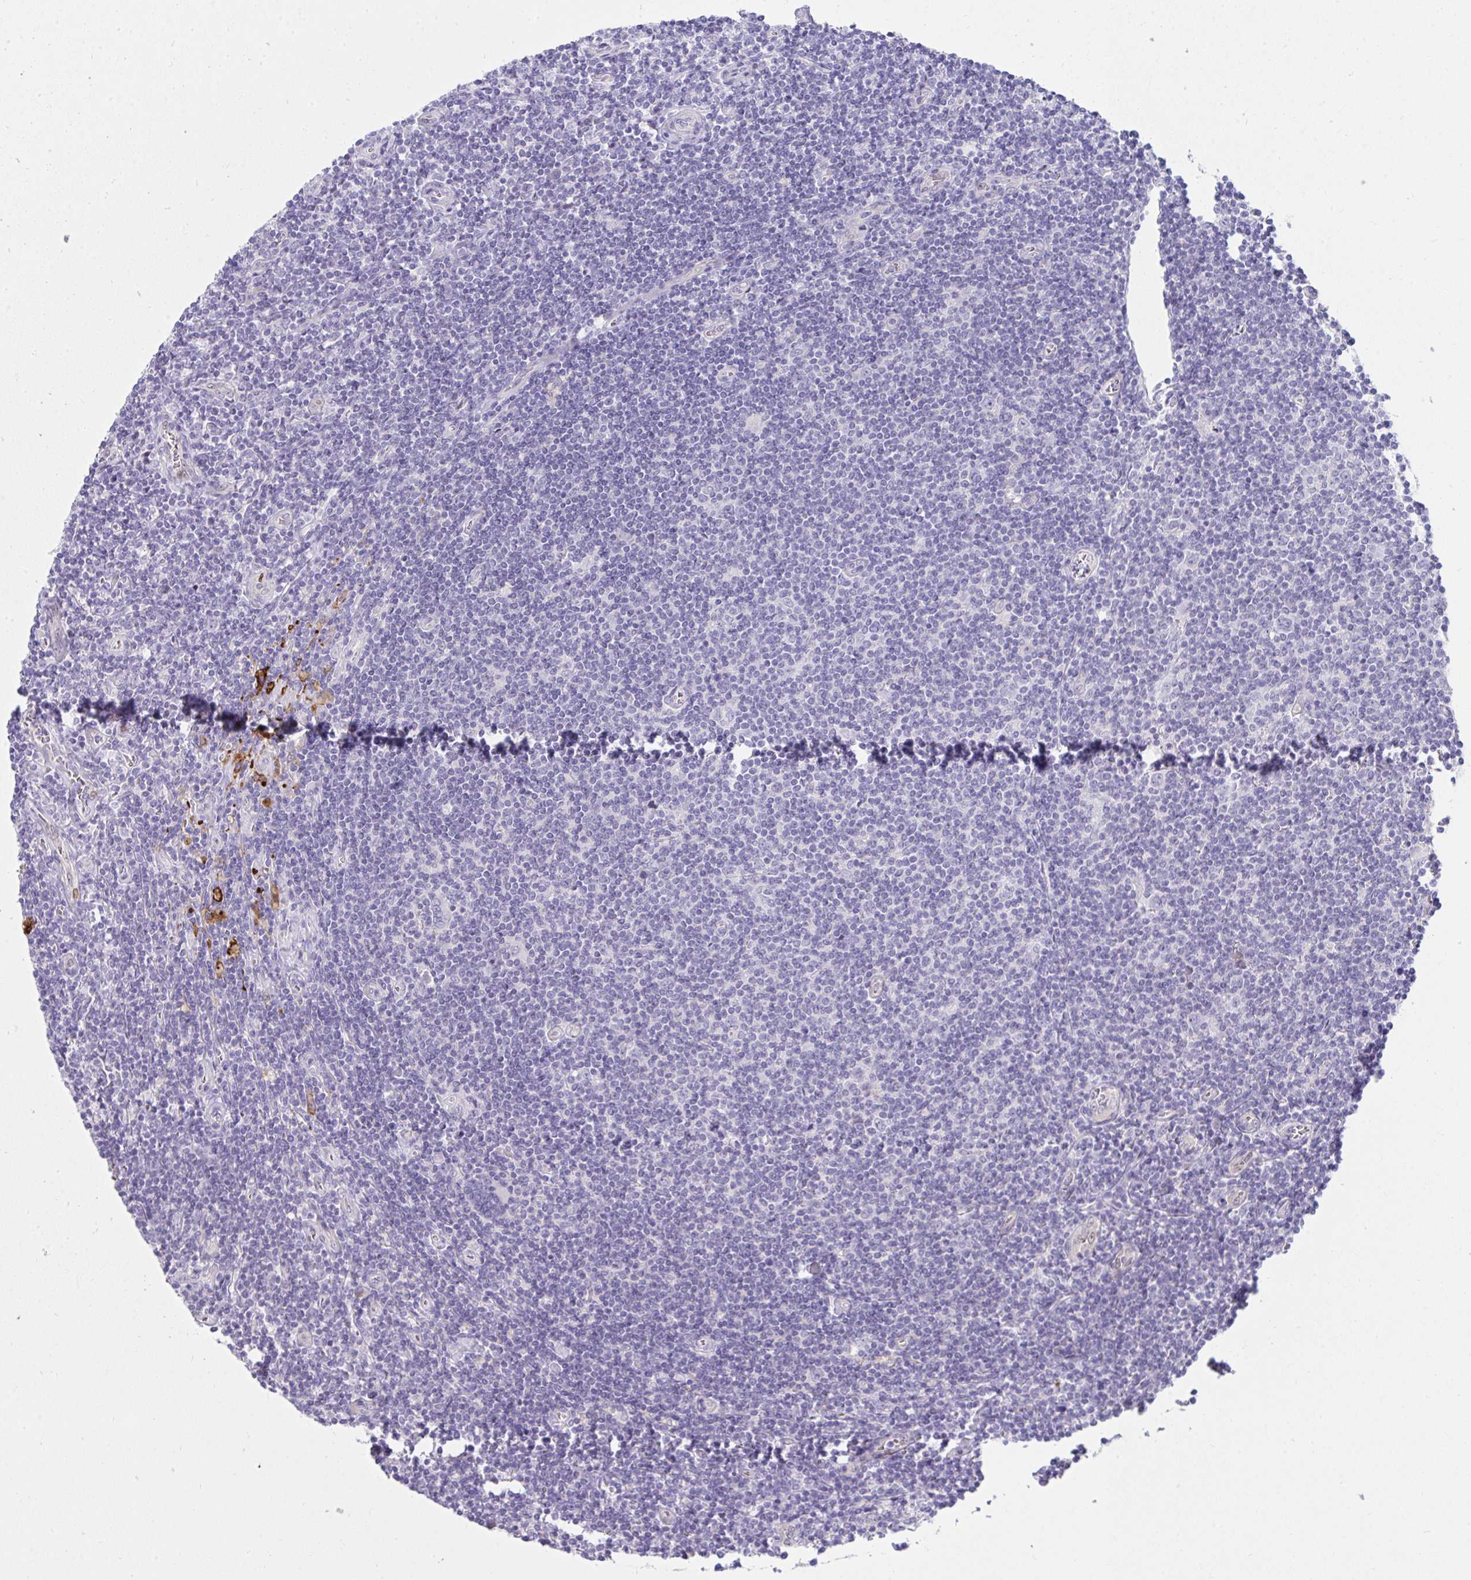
{"staining": {"intensity": "negative", "quantity": "none", "location": "none"}, "tissue": "lymphoma", "cell_type": "Tumor cells", "image_type": "cancer", "snomed": [{"axis": "morphology", "description": "Hodgkin's disease, NOS"}, {"axis": "topography", "description": "Lymph node"}], "caption": "This is a image of immunohistochemistry staining of lymphoma, which shows no staining in tumor cells. (DAB IHC visualized using brightfield microscopy, high magnification).", "gene": "LRRC36", "patient": {"sex": "male", "age": 40}}